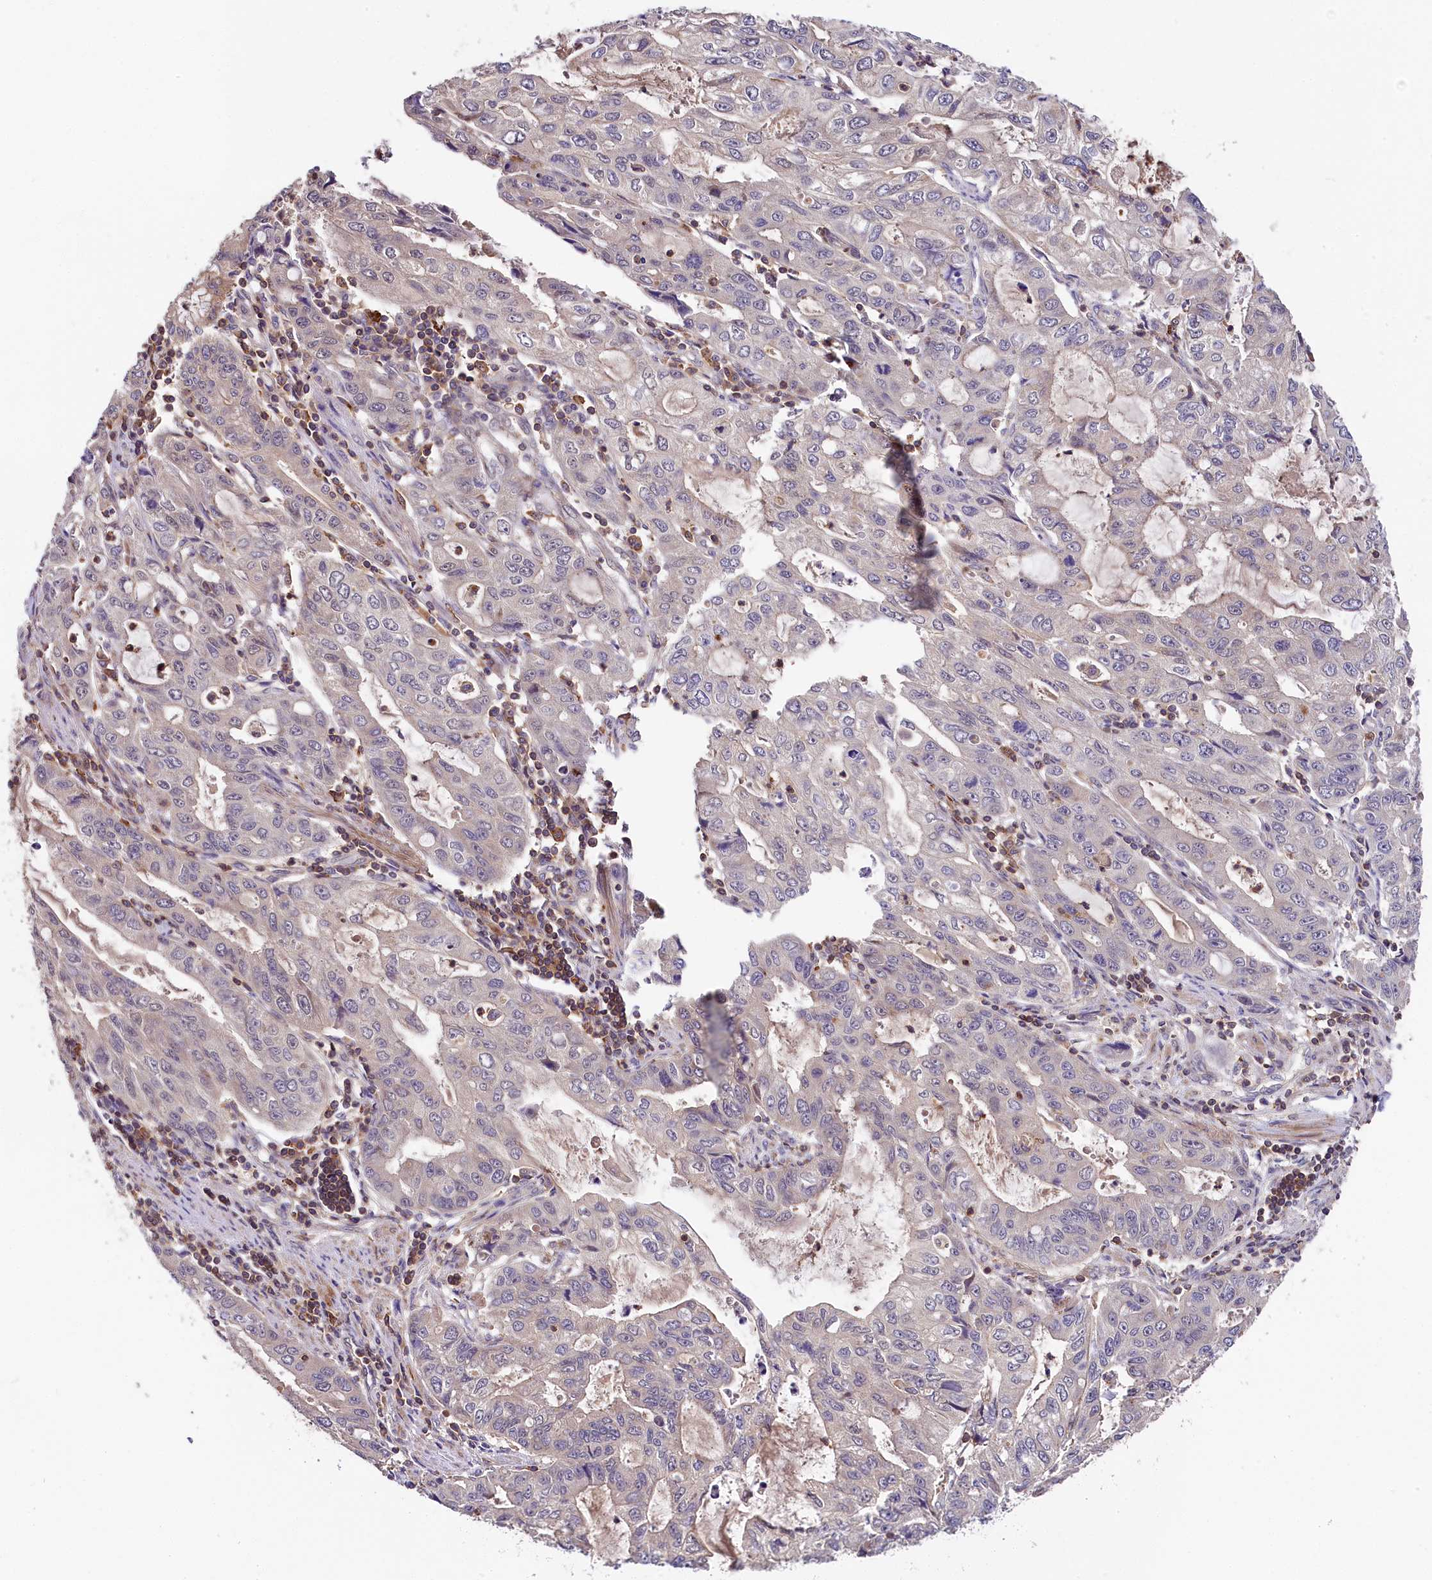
{"staining": {"intensity": "negative", "quantity": "none", "location": "none"}, "tissue": "stomach cancer", "cell_type": "Tumor cells", "image_type": "cancer", "snomed": [{"axis": "morphology", "description": "Adenocarcinoma, NOS"}, {"axis": "topography", "description": "Stomach, upper"}], "caption": "Human stomach adenocarcinoma stained for a protein using immunohistochemistry (IHC) shows no expression in tumor cells.", "gene": "SKIDA1", "patient": {"sex": "female", "age": 52}}